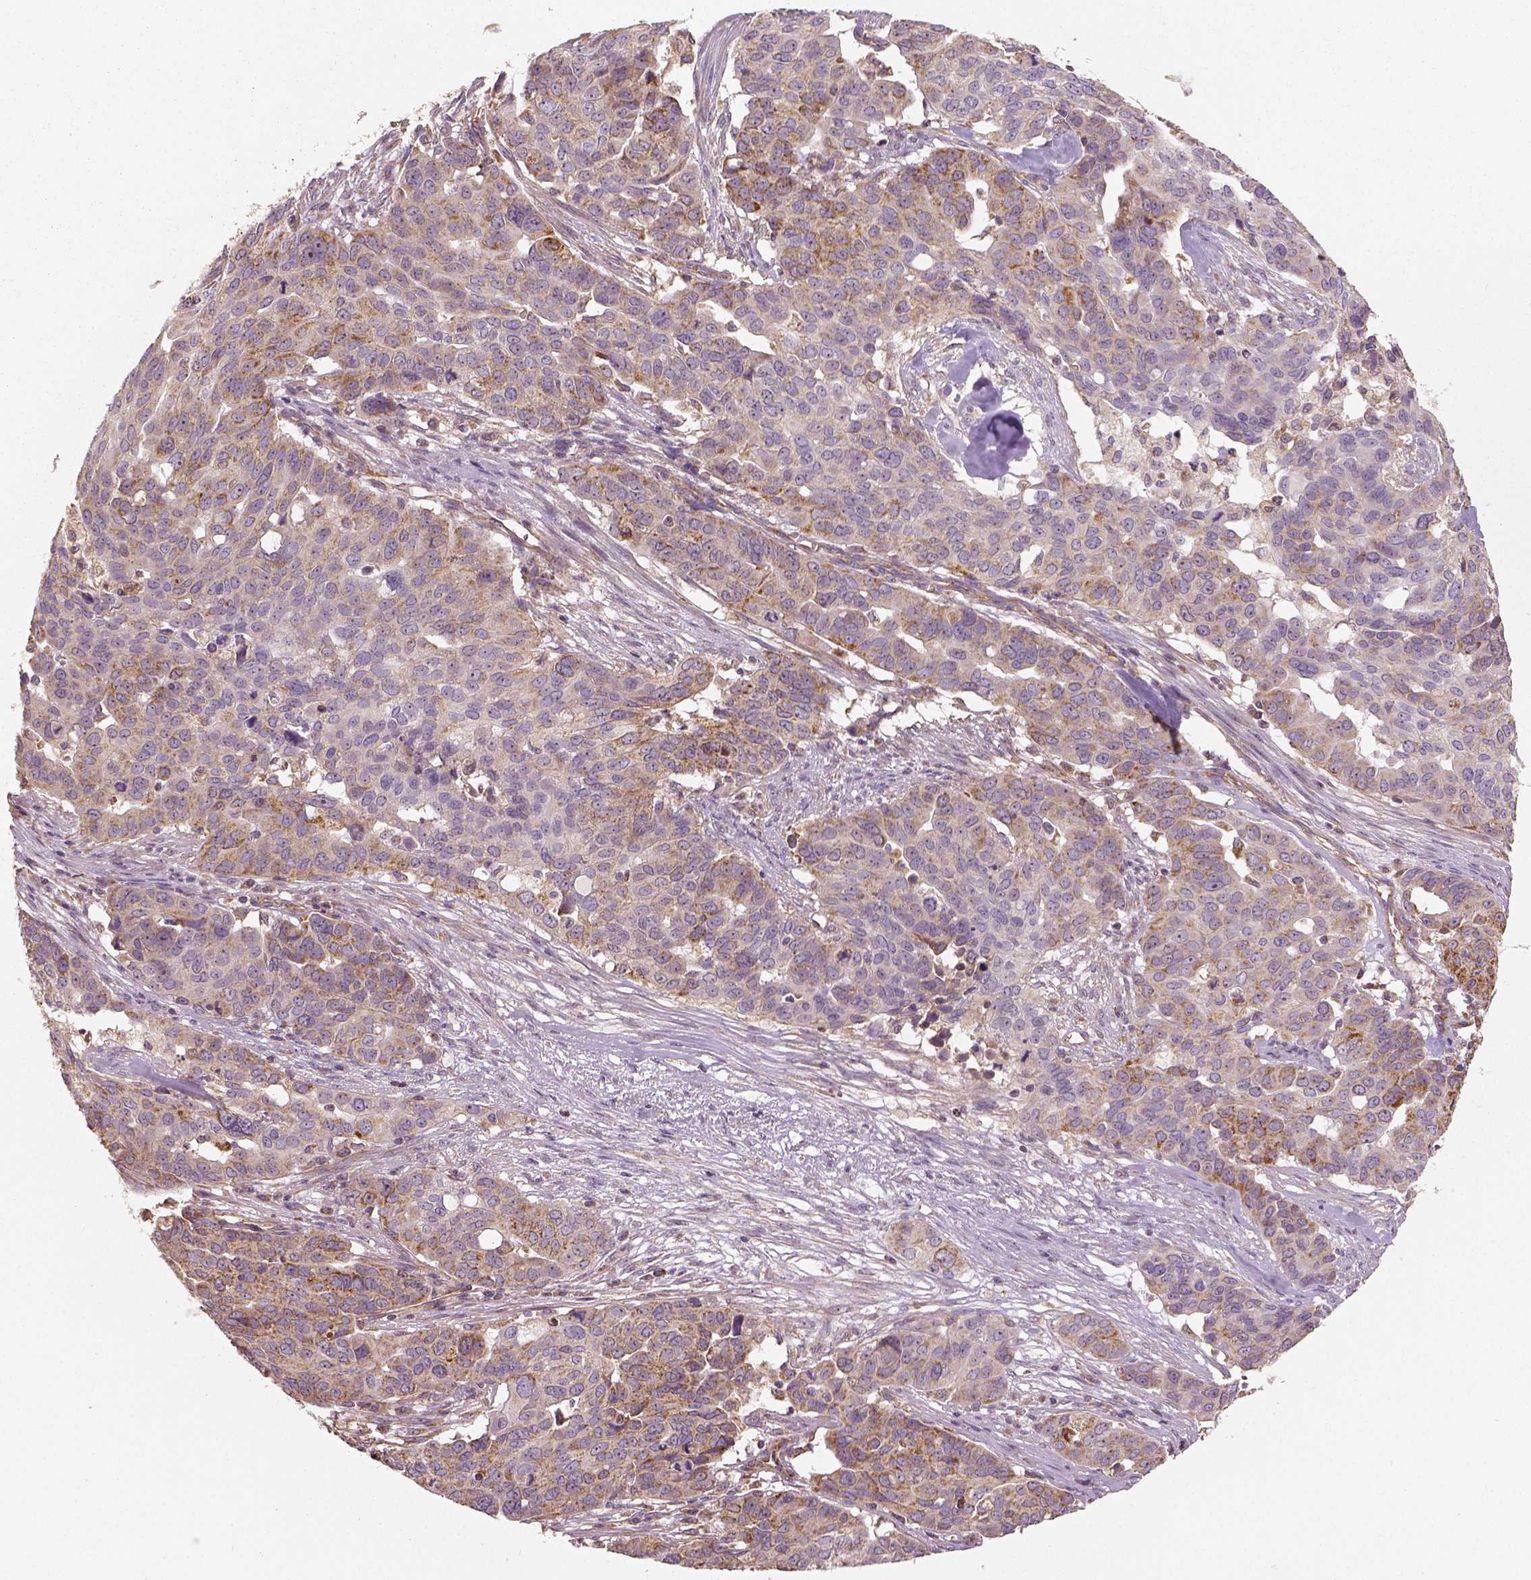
{"staining": {"intensity": "moderate", "quantity": "<25%", "location": "cytoplasmic/membranous"}, "tissue": "ovarian cancer", "cell_type": "Tumor cells", "image_type": "cancer", "snomed": [{"axis": "morphology", "description": "Carcinoma, endometroid"}, {"axis": "topography", "description": "Ovary"}], "caption": "Brown immunohistochemical staining in human ovarian cancer (endometroid carcinoma) exhibits moderate cytoplasmic/membranous expression in approximately <25% of tumor cells.", "gene": "PGAM5", "patient": {"sex": "female", "age": 78}}